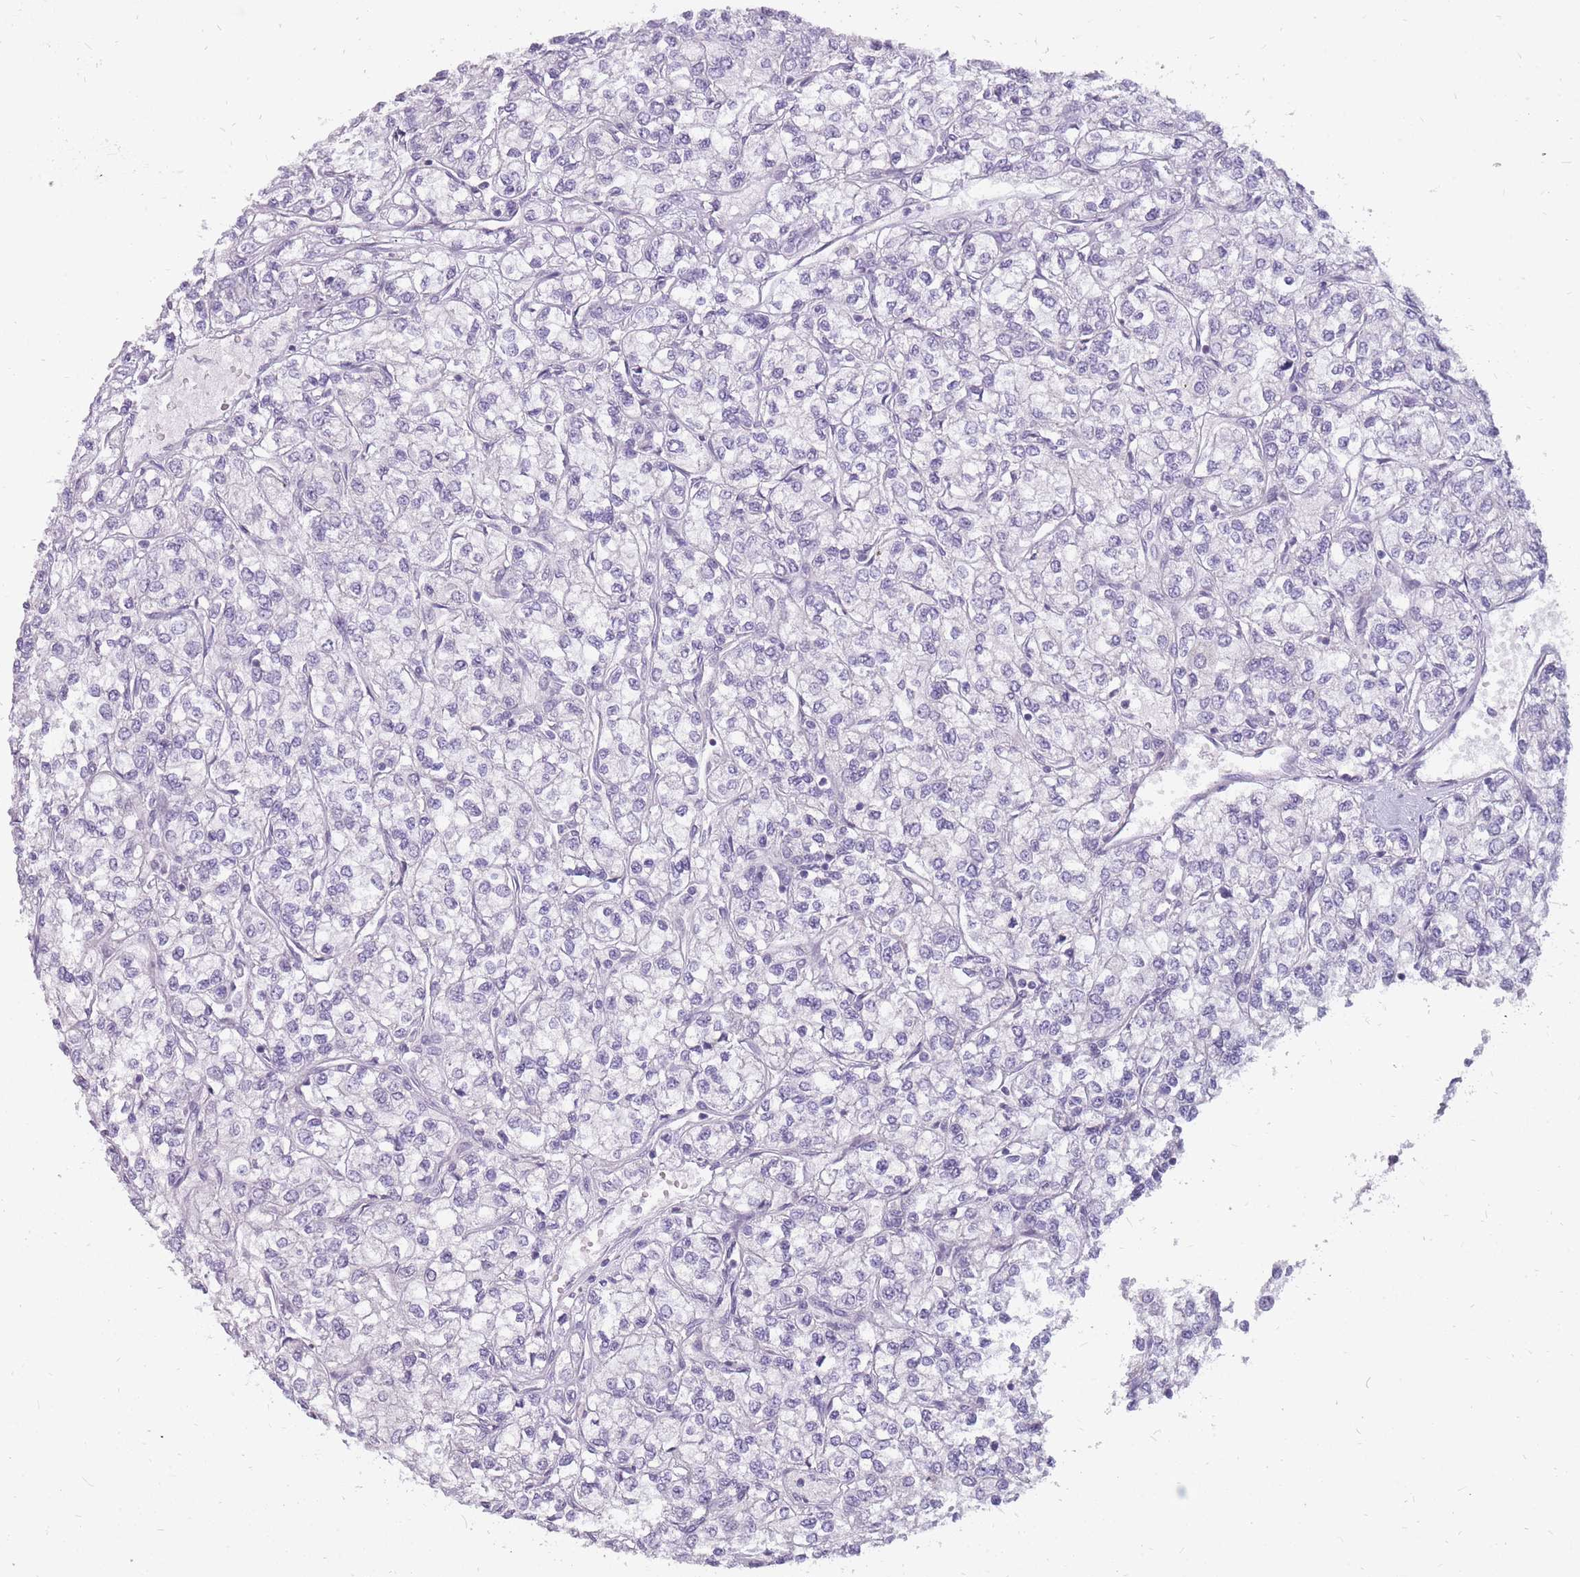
{"staining": {"intensity": "negative", "quantity": "none", "location": "none"}, "tissue": "renal cancer", "cell_type": "Tumor cells", "image_type": "cancer", "snomed": [{"axis": "morphology", "description": "Adenocarcinoma, NOS"}, {"axis": "topography", "description": "Kidney"}], "caption": "Renal cancer (adenocarcinoma) stained for a protein using immunohistochemistry exhibits no staining tumor cells.", "gene": "POMZP3", "patient": {"sex": "male", "age": 80}}